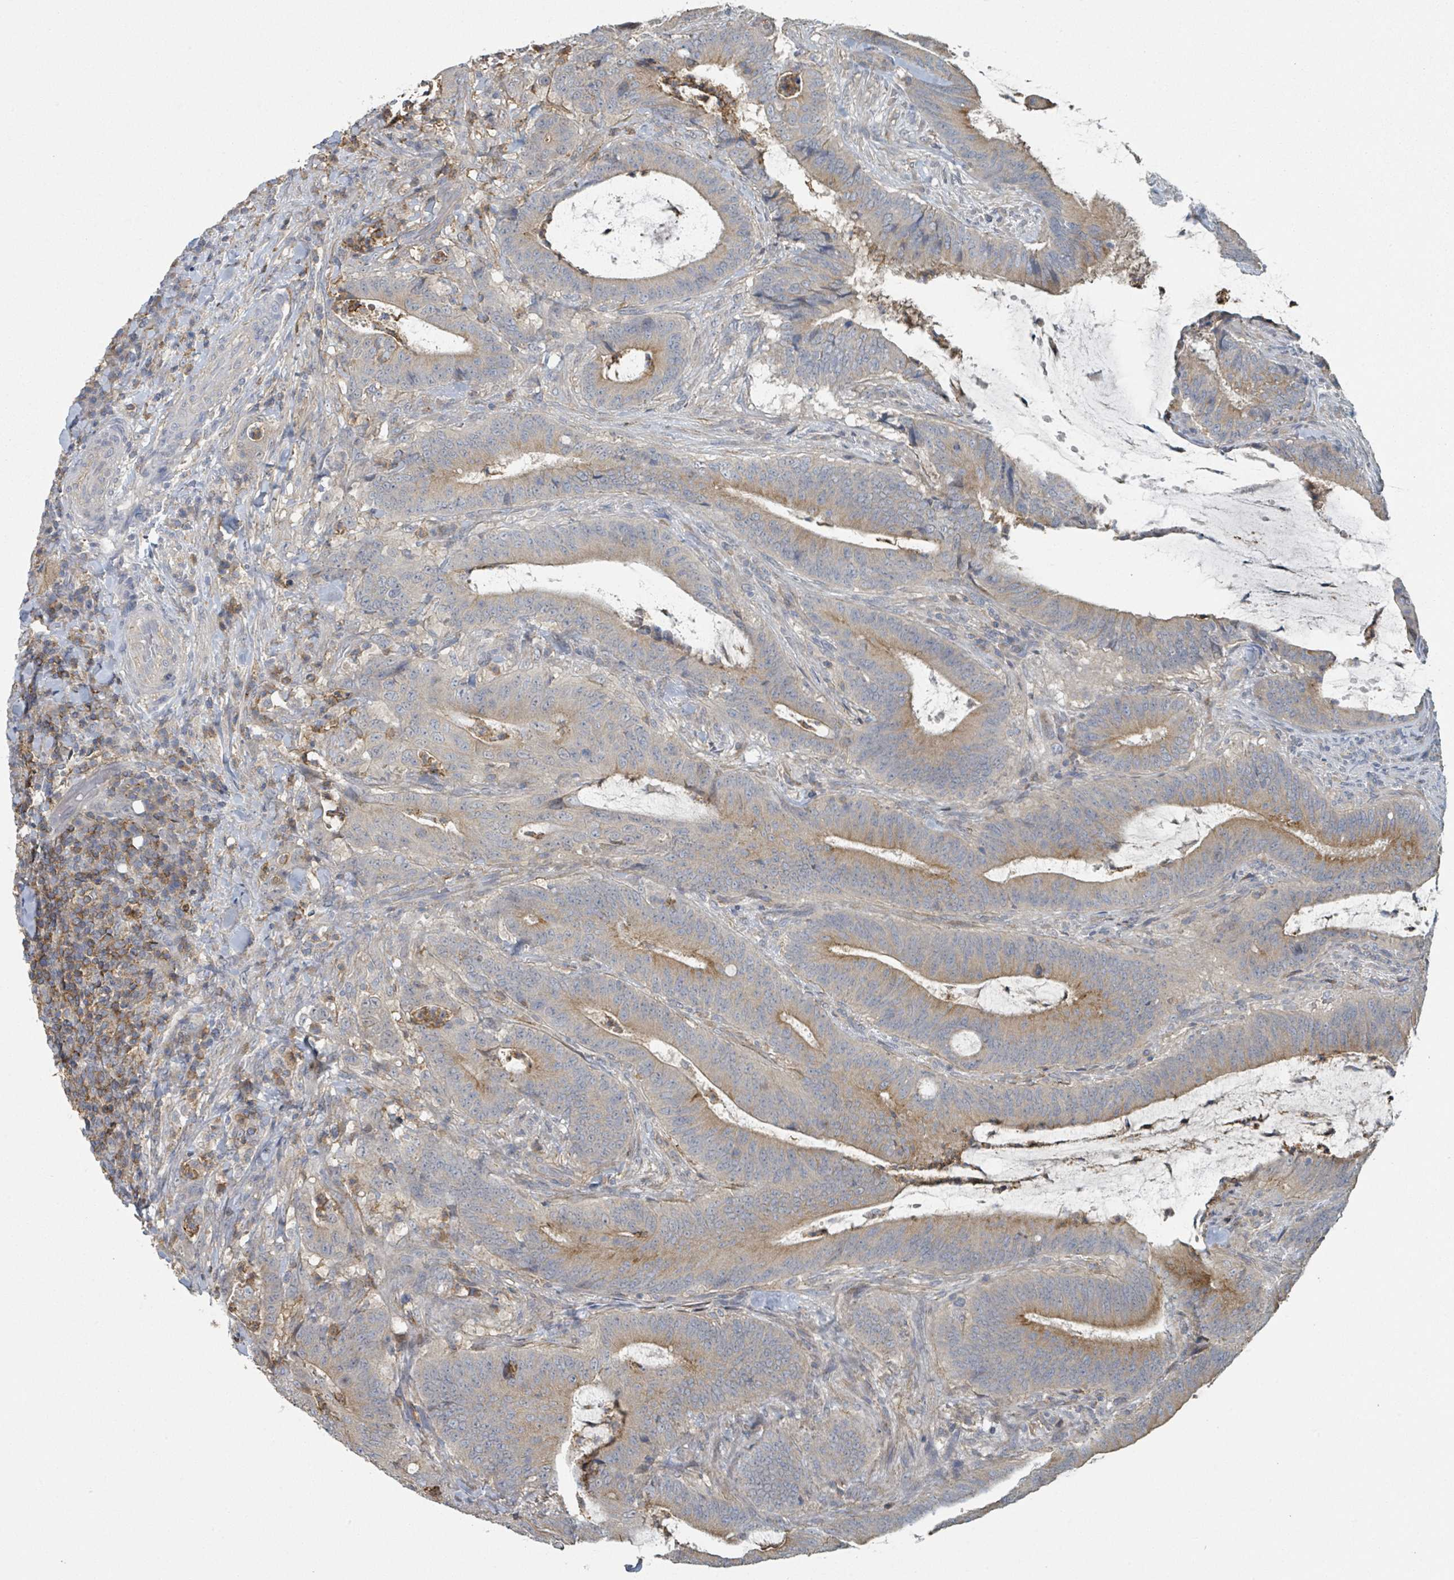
{"staining": {"intensity": "moderate", "quantity": "25%-75%", "location": "cytoplasmic/membranous"}, "tissue": "colorectal cancer", "cell_type": "Tumor cells", "image_type": "cancer", "snomed": [{"axis": "morphology", "description": "Adenocarcinoma, NOS"}, {"axis": "topography", "description": "Colon"}], "caption": "Protein expression analysis of human colorectal adenocarcinoma reveals moderate cytoplasmic/membranous positivity in approximately 25%-75% of tumor cells.", "gene": "LRRC42", "patient": {"sex": "female", "age": 43}}